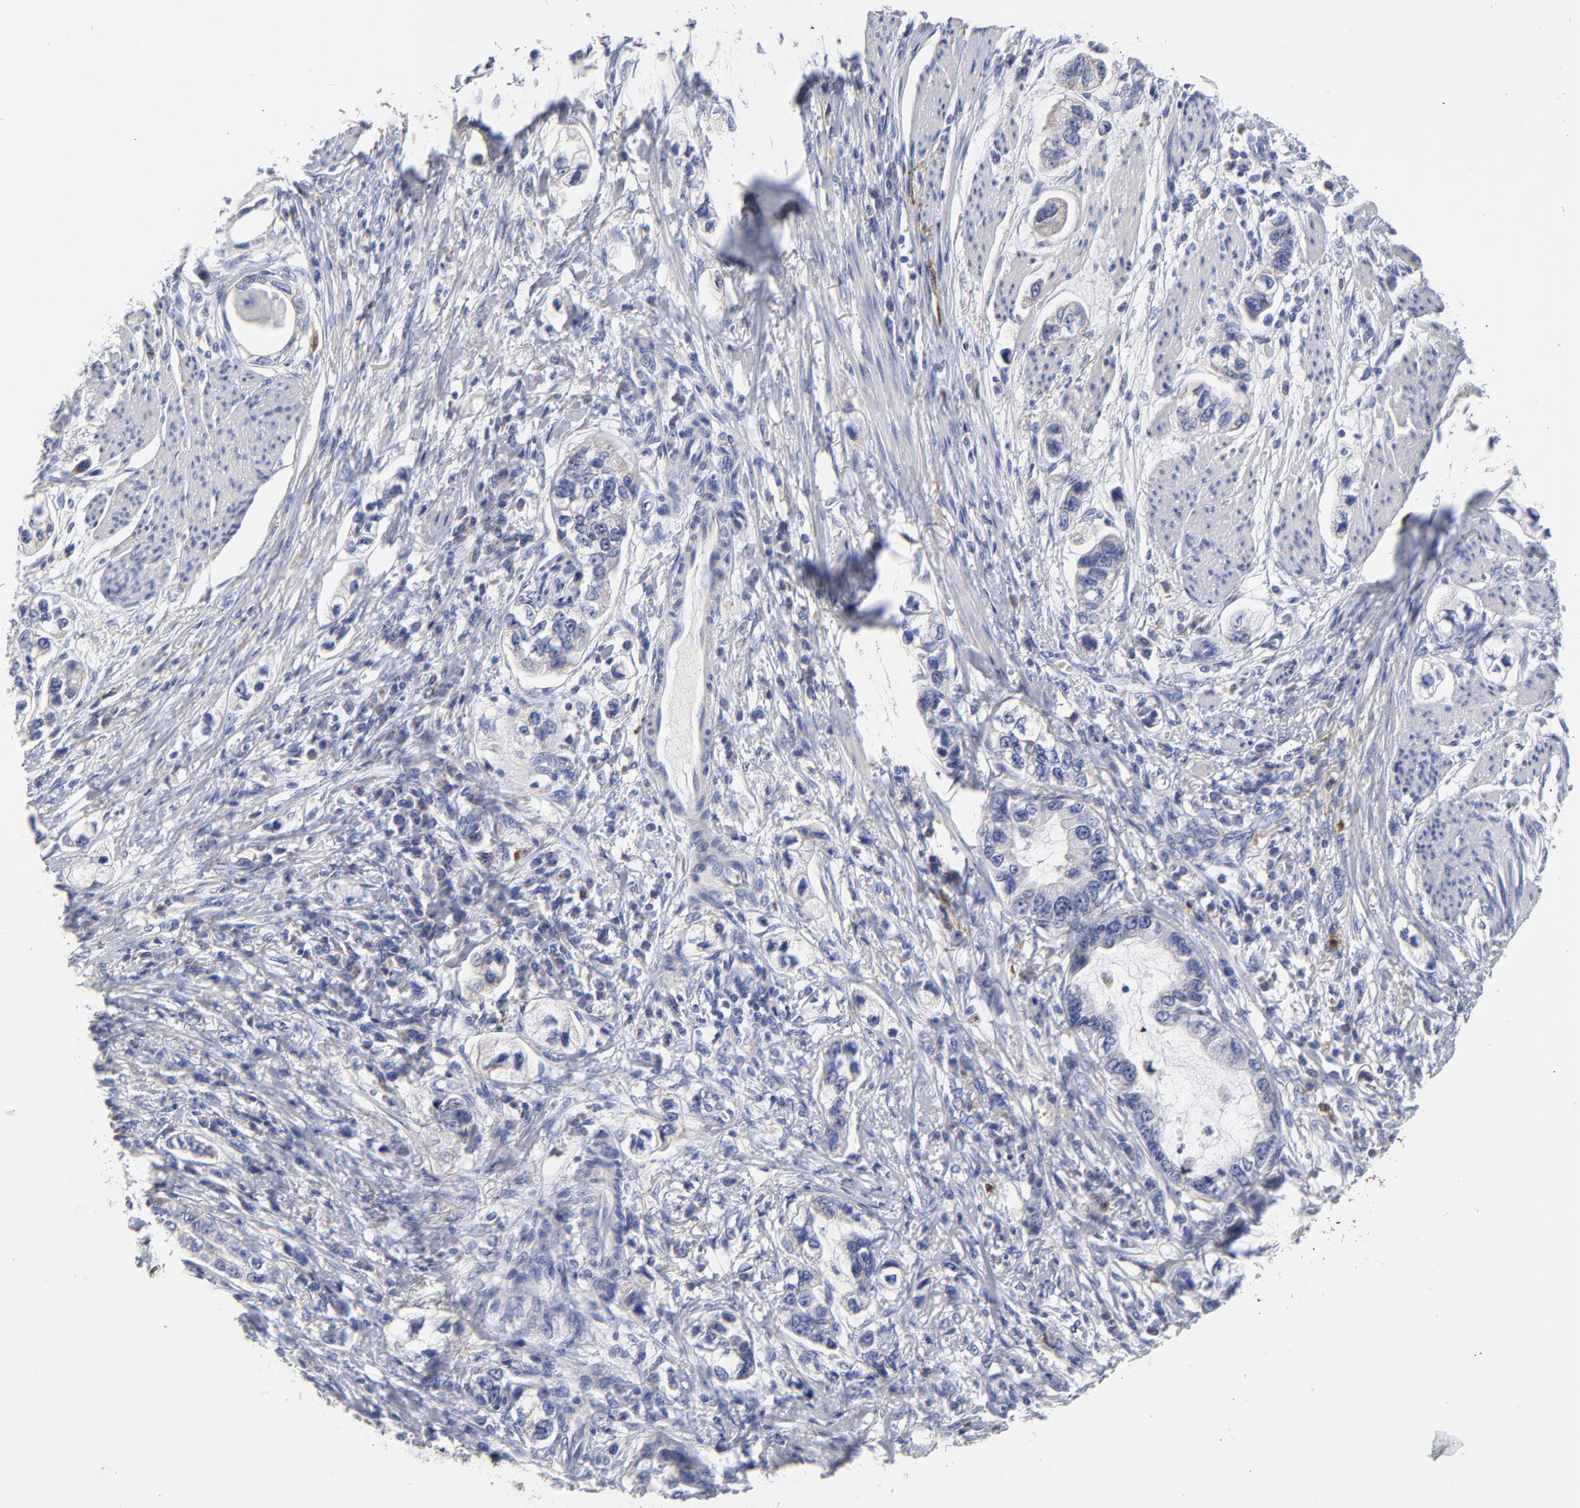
{"staining": {"intensity": "negative", "quantity": "none", "location": "none"}, "tissue": "stomach cancer", "cell_type": "Tumor cells", "image_type": "cancer", "snomed": [{"axis": "morphology", "description": "Adenocarcinoma, NOS"}, {"axis": "topography", "description": "Stomach, lower"}], "caption": "High magnification brightfield microscopy of stomach adenocarcinoma stained with DAB (3,3'-diaminobenzidine) (brown) and counterstained with hematoxylin (blue): tumor cells show no significant staining.", "gene": "PTP4A1", "patient": {"sex": "female", "age": 93}}